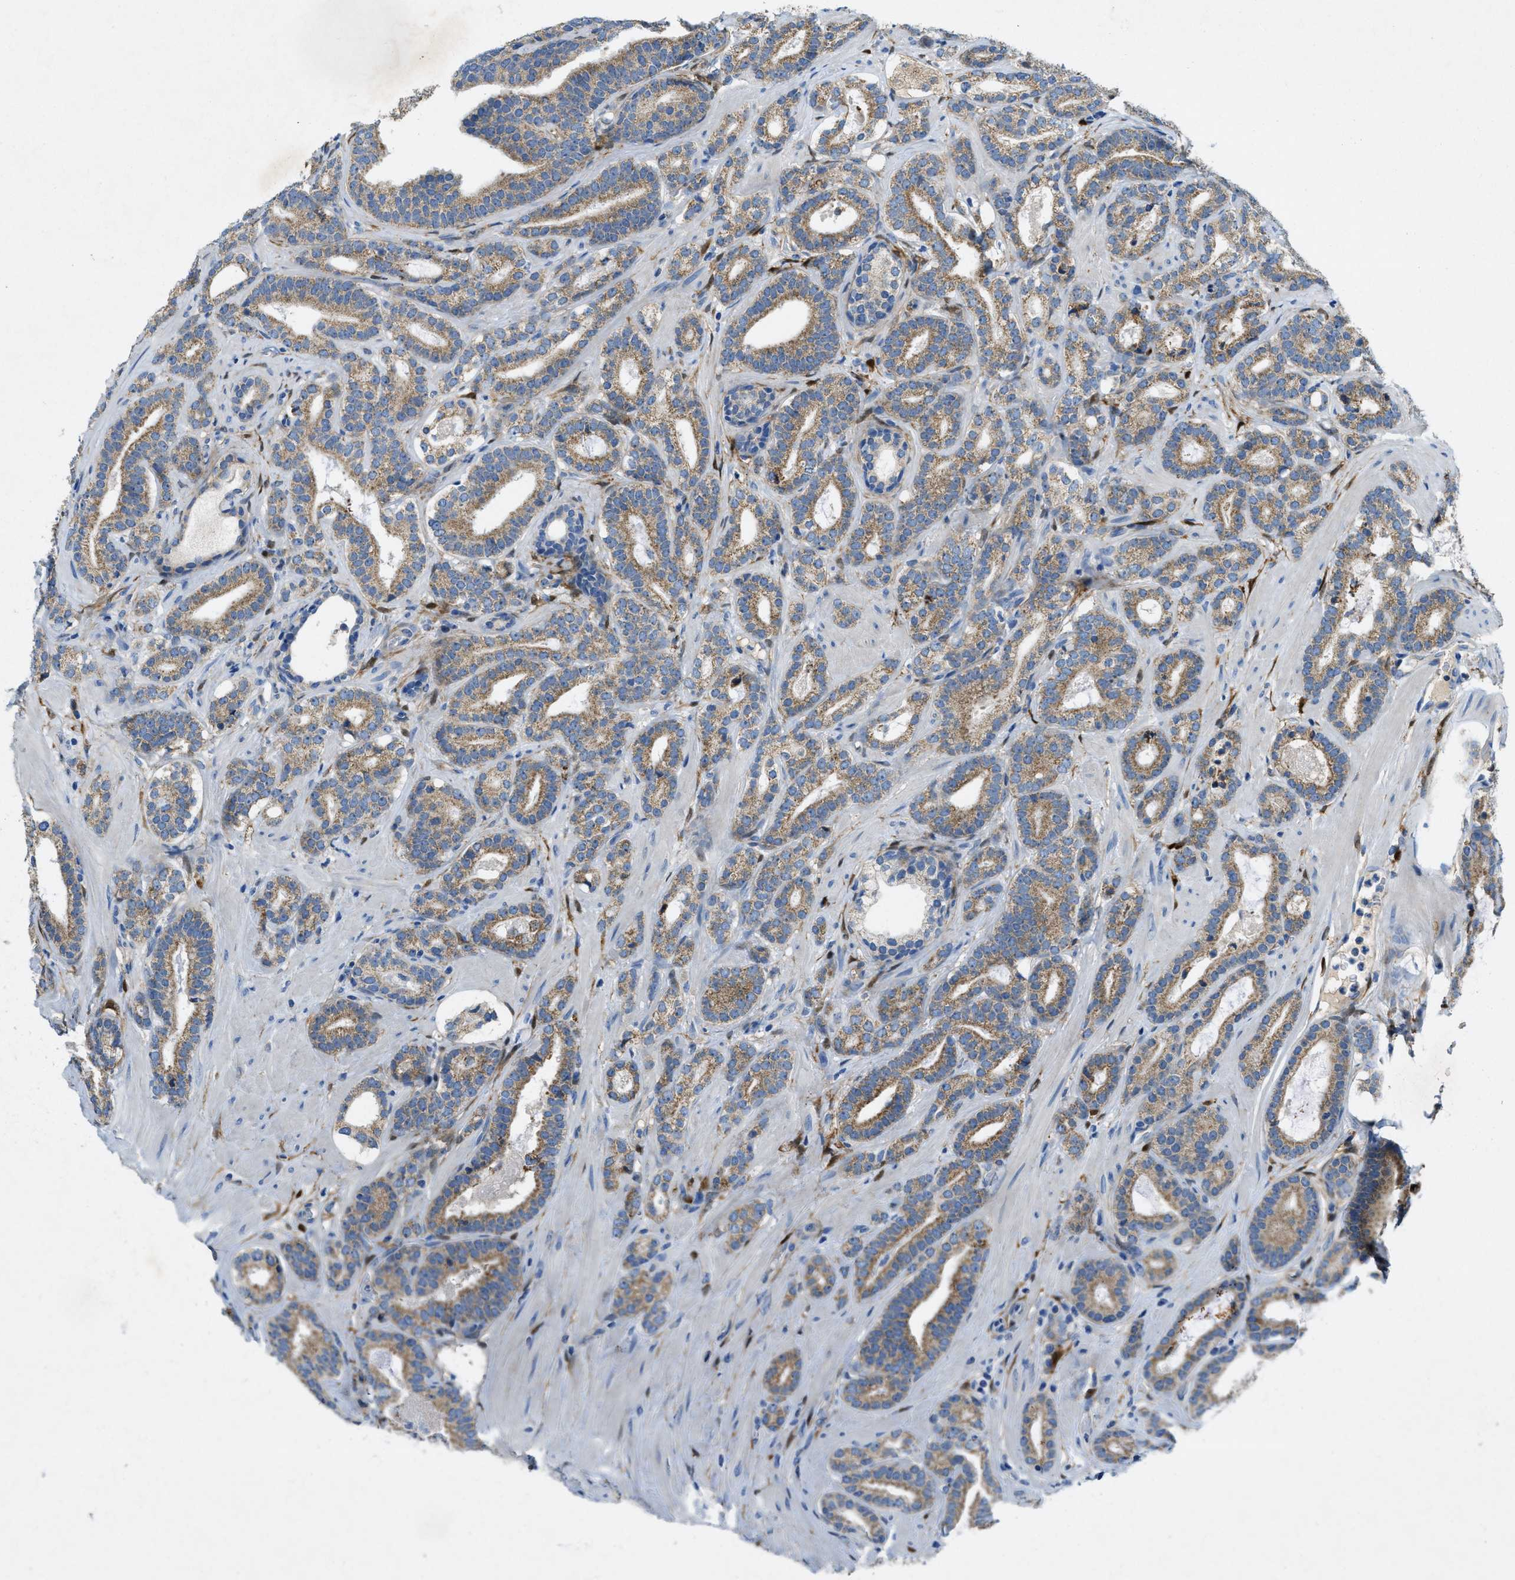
{"staining": {"intensity": "moderate", "quantity": ">75%", "location": "cytoplasmic/membranous"}, "tissue": "prostate cancer", "cell_type": "Tumor cells", "image_type": "cancer", "snomed": [{"axis": "morphology", "description": "Adenocarcinoma, High grade"}, {"axis": "topography", "description": "Prostate"}], "caption": "Human high-grade adenocarcinoma (prostate) stained with a brown dye displays moderate cytoplasmic/membranous positive staining in about >75% of tumor cells.", "gene": "CYGB", "patient": {"sex": "male", "age": 60}}